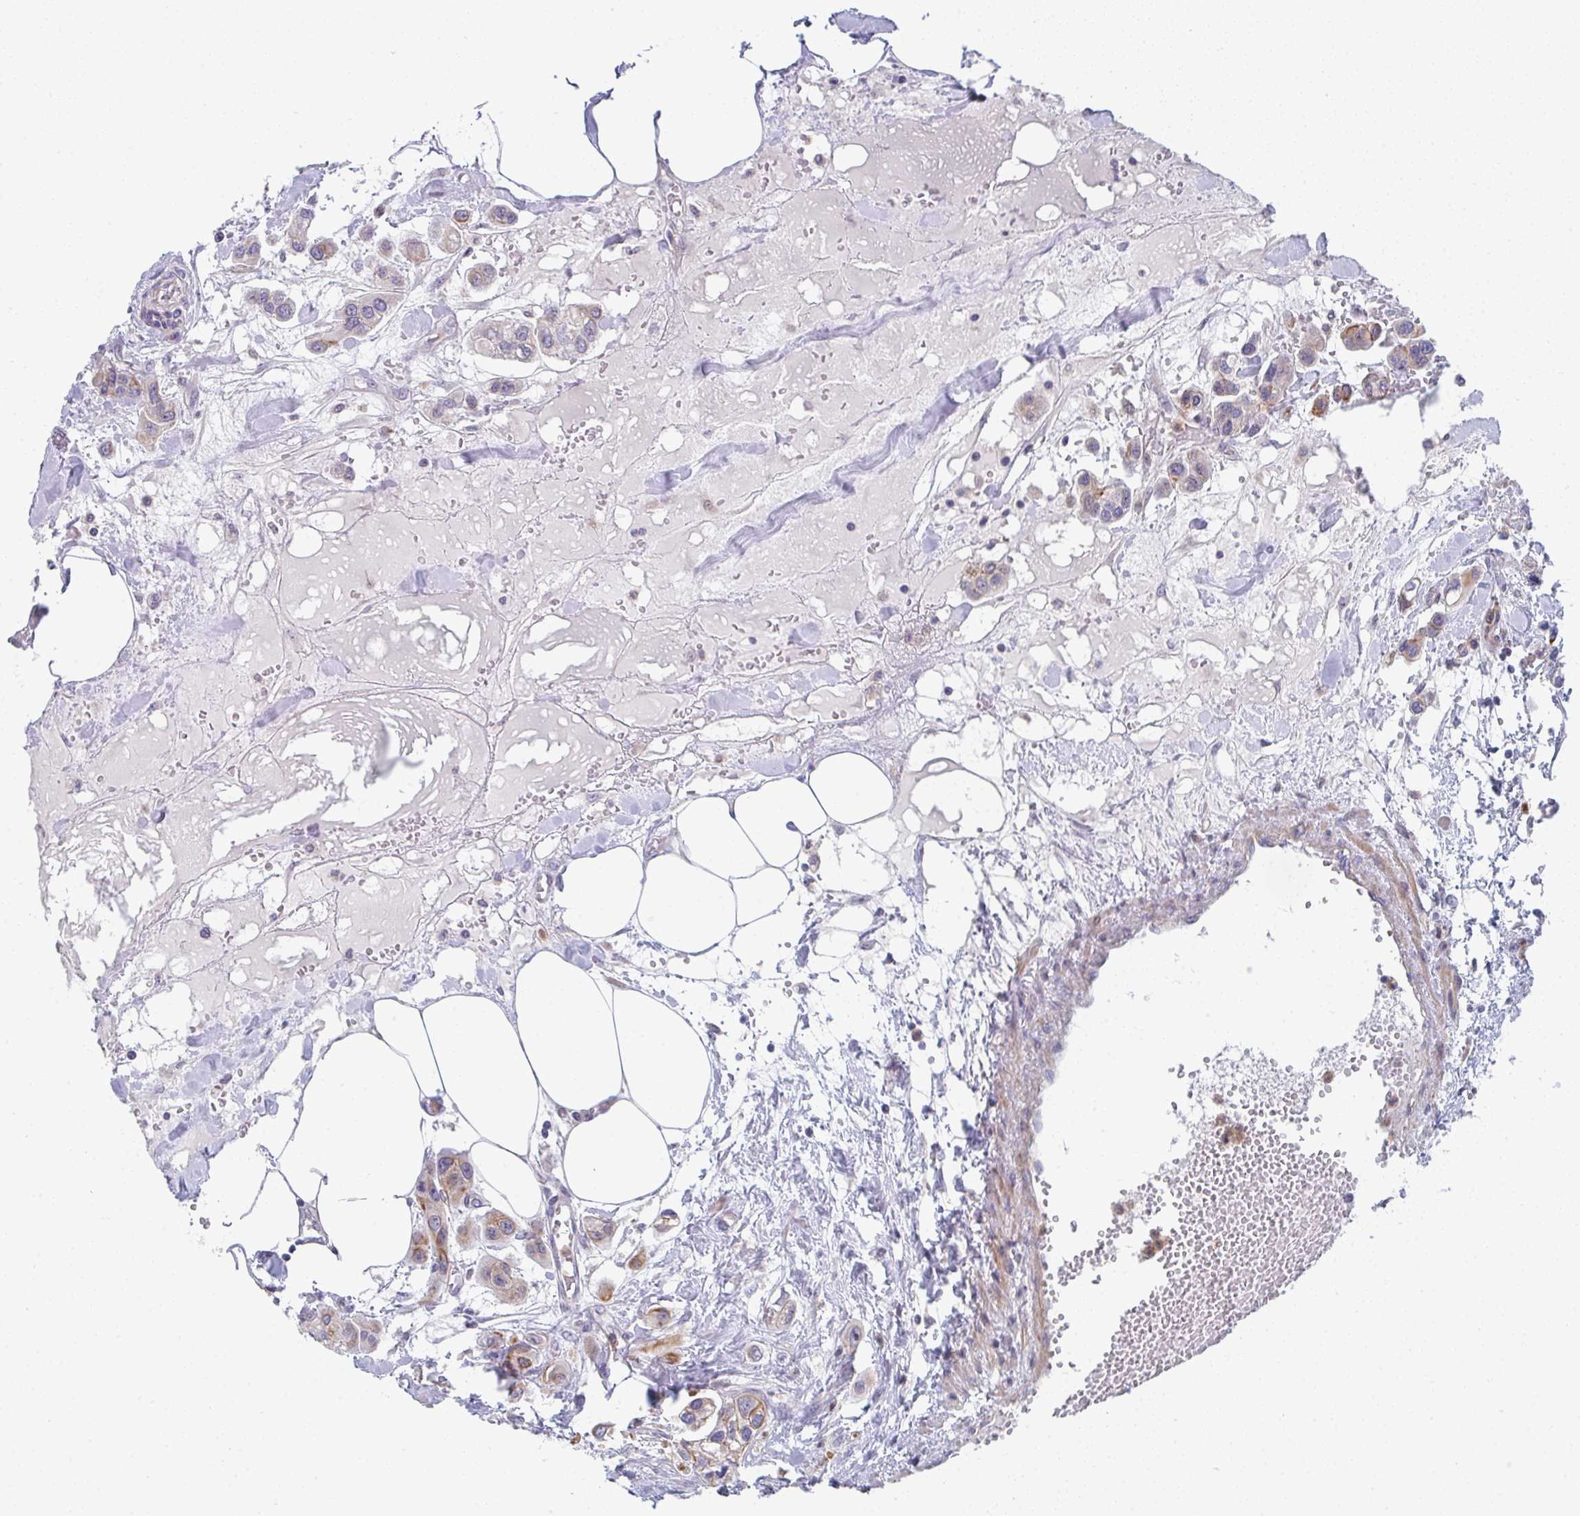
{"staining": {"intensity": "weak", "quantity": "<25%", "location": "cytoplasmic/membranous"}, "tissue": "urothelial cancer", "cell_type": "Tumor cells", "image_type": "cancer", "snomed": [{"axis": "morphology", "description": "Urothelial carcinoma, High grade"}, {"axis": "topography", "description": "Urinary bladder"}], "caption": "High magnification brightfield microscopy of high-grade urothelial carcinoma stained with DAB (brown) and counterstained with hematoxylin (blue): tumor cells show no significant expression.", "gene": "KLHL33", "patient": {"sex": "male", "age": 67}}